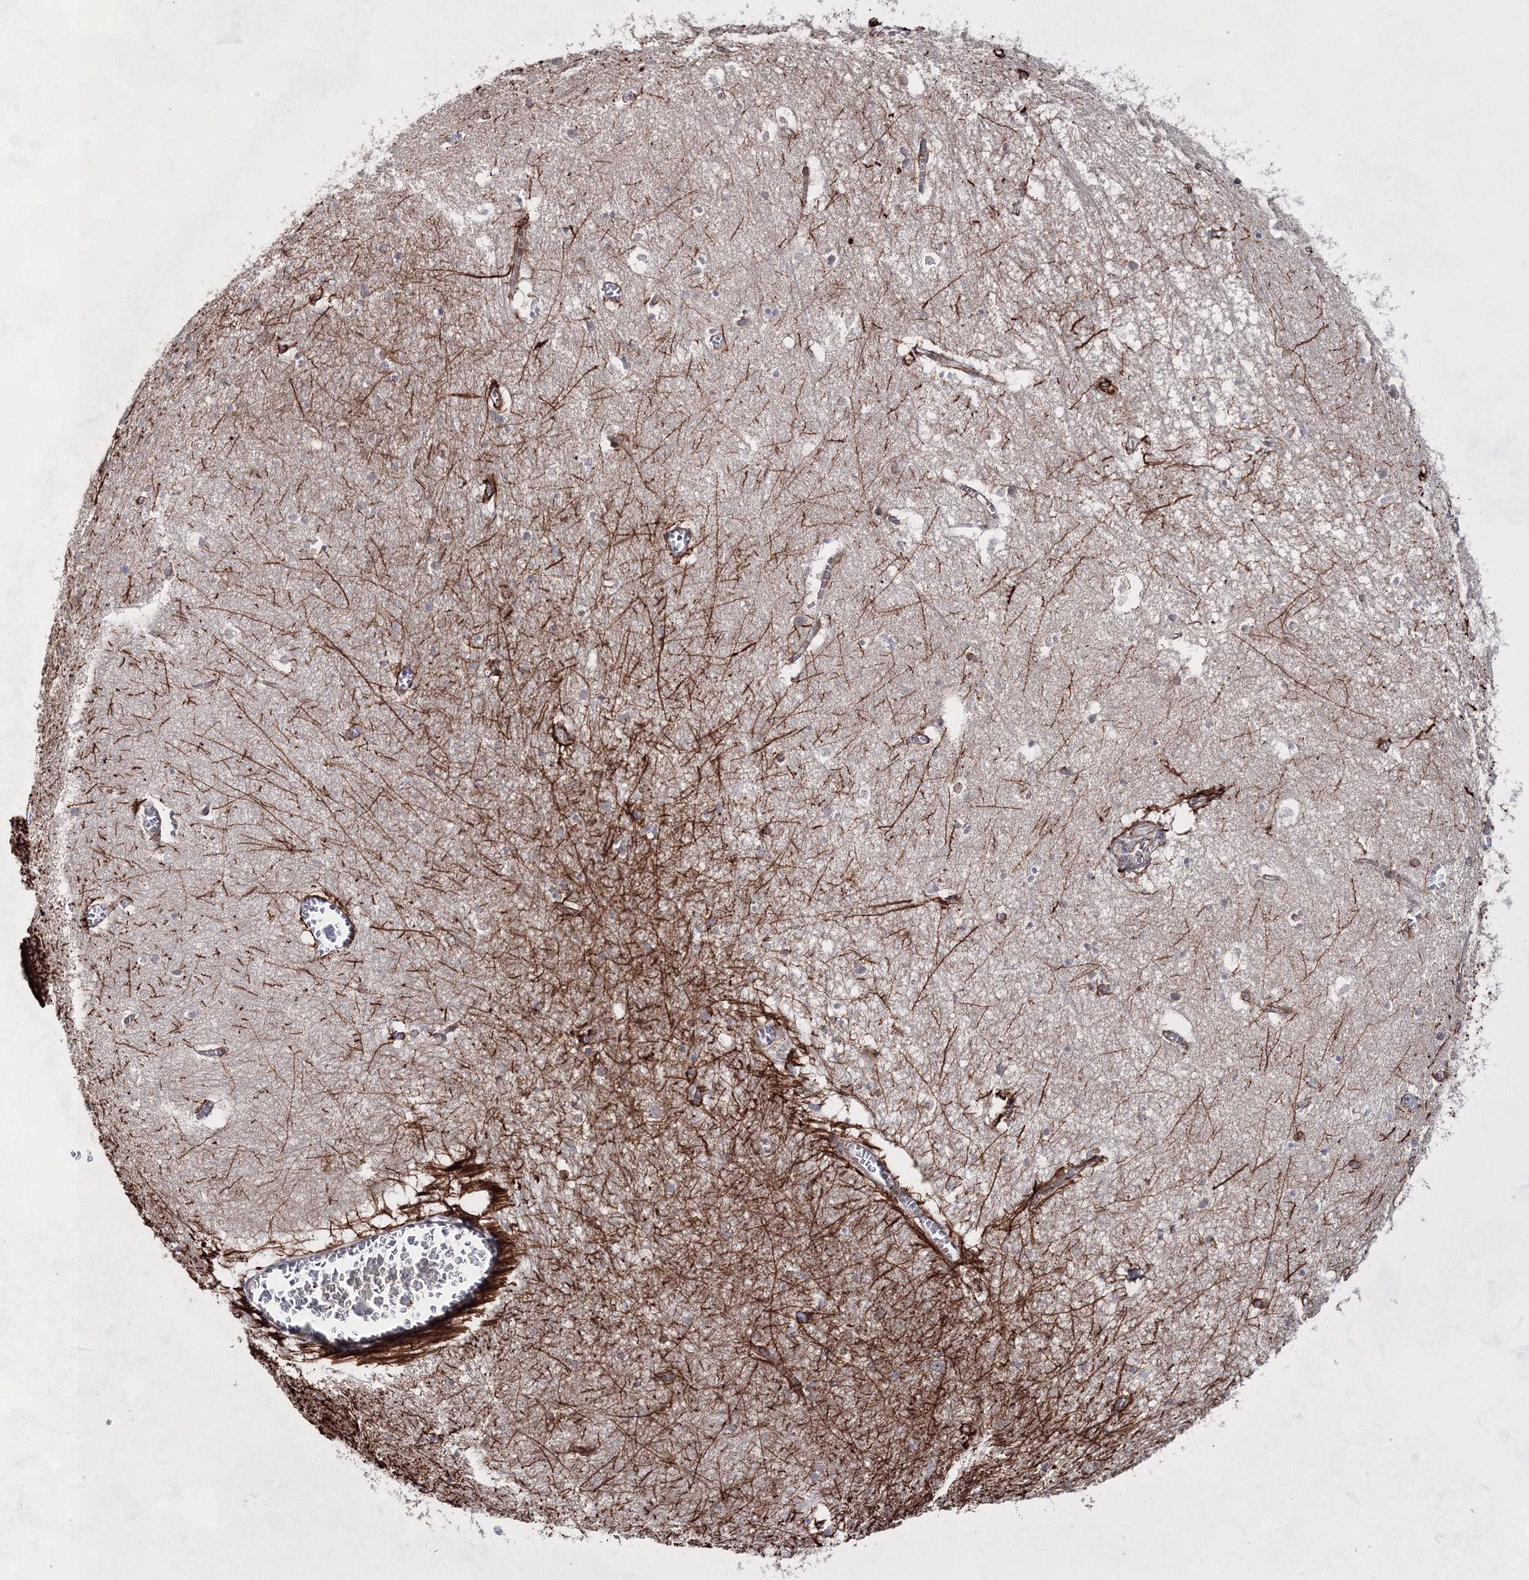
{"staining": {"intensity": "strong", "quantity": "<25%", "location": "cytoplasmic/membranous"}, "tissue": "hippocampus", "cell_type": "Glial cells", "image_type": "normal", "snomed": [{"axis": "morphology", "description": "Normal tissue, NOS"}, {"axis": "topography", "description": "Hippocampus"}], "caption": "Protein expression analysis of benign hippocampus demonstrates strong cytoplasmic/membranous expression in about <25% of glial cells. Nuclei are stained in blue.", "gene": "SNIP1", "patient": {"sex": "female", "age": 64}}